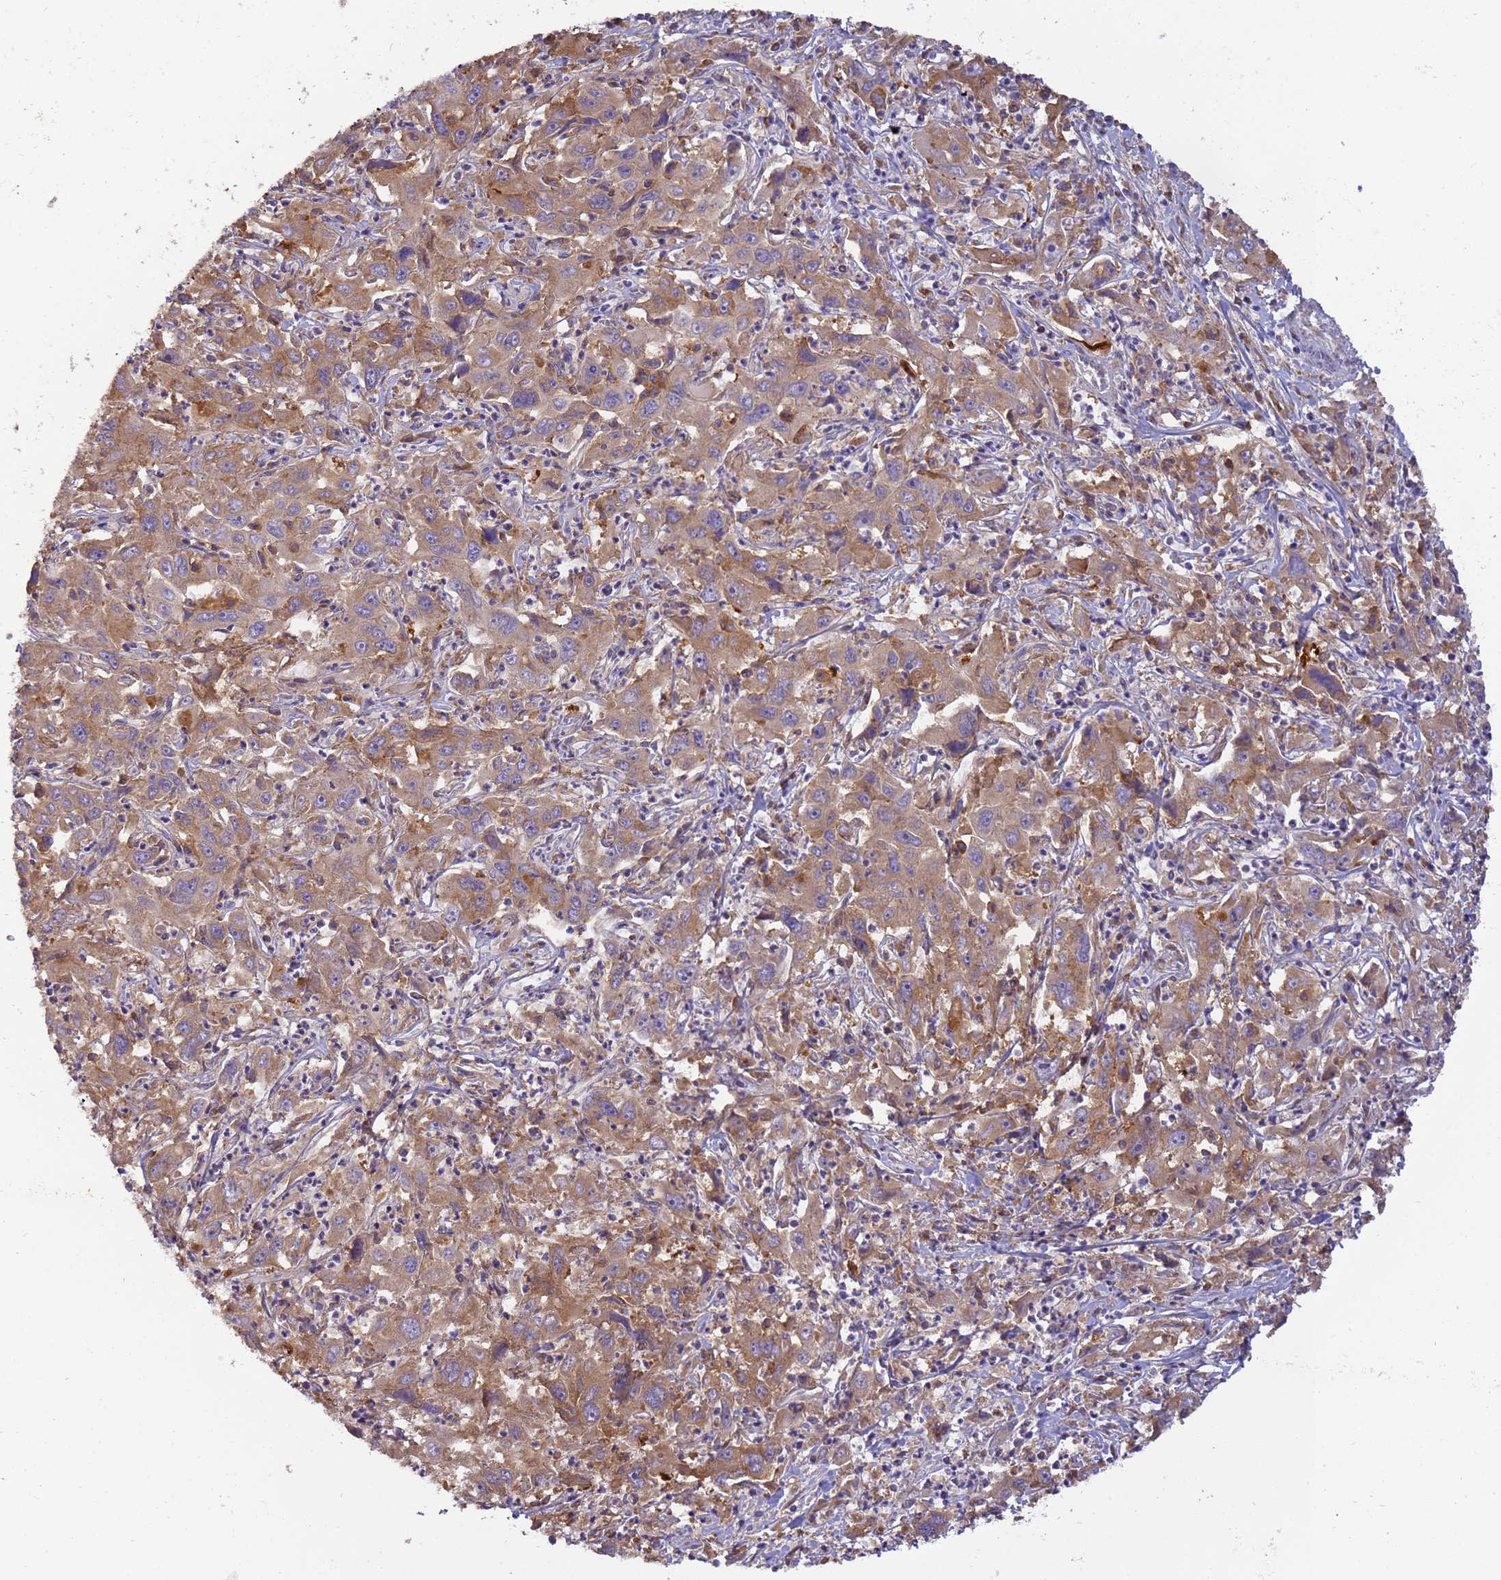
{"staining": {"intensity": "moderate", "quantity": ">75%", "location": "cytoplasmic/membranous"}, "tissue": "liver cancer", "cell_type": "Tumor cells", "image_type": "cancer", "snomed": [{"axis": "morphology", "description": "Carcinoma, Hepatocellular, NOS"}, {"axis": "topography", "description": "Liver"}], "caption": "IHC micrograph of neoplastic tissue: human hepatocellular carcinoma (liver) stained using immunohistochemistry exhibits medium levels of moderate protein expression localized specifically in the cytoplasmic/membranous of tumor cells, appearing as a cytoplasmic/membranous brown color.", "gene": "M6PR", "patient": {"sex": "male", "age": 63}}